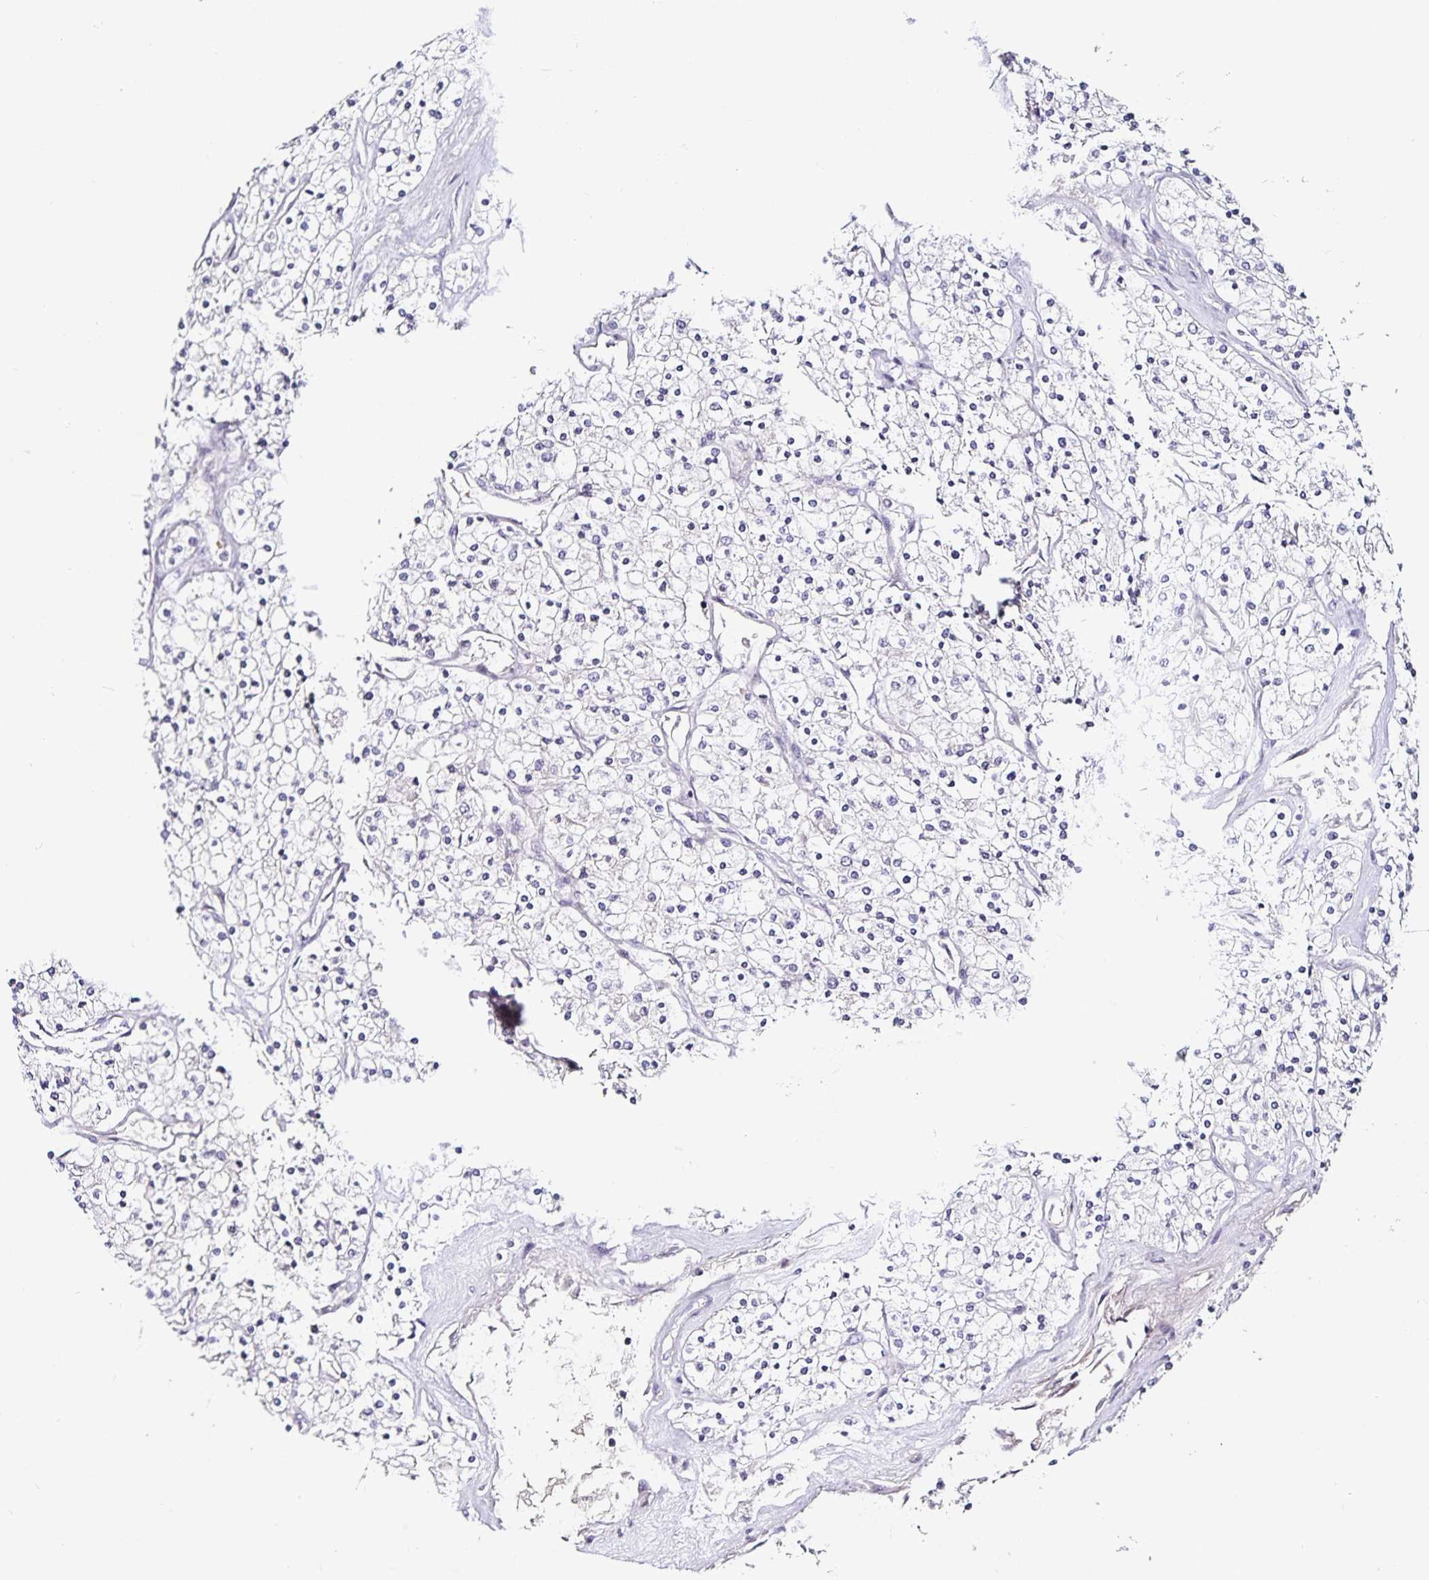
{"staining": {"intensity": "negative", "quantity": "none", "location": "none"}, "tissue": "renal cancer", "cell_type": "Tumor cells", "image_type": "cancer", "snomed": [{"axis": "morphology", "description": "Adenocarcinoma, NOS"}, {"axis": "topography", "description": "Kidney"}], "caption": "Tumor cells show no significant protein staining in adenocarcinoma (renal). (DAB immunohistochemistry, high magnification).", "gene": "TTR", "patient": {"sex": "male", "age": 80}}